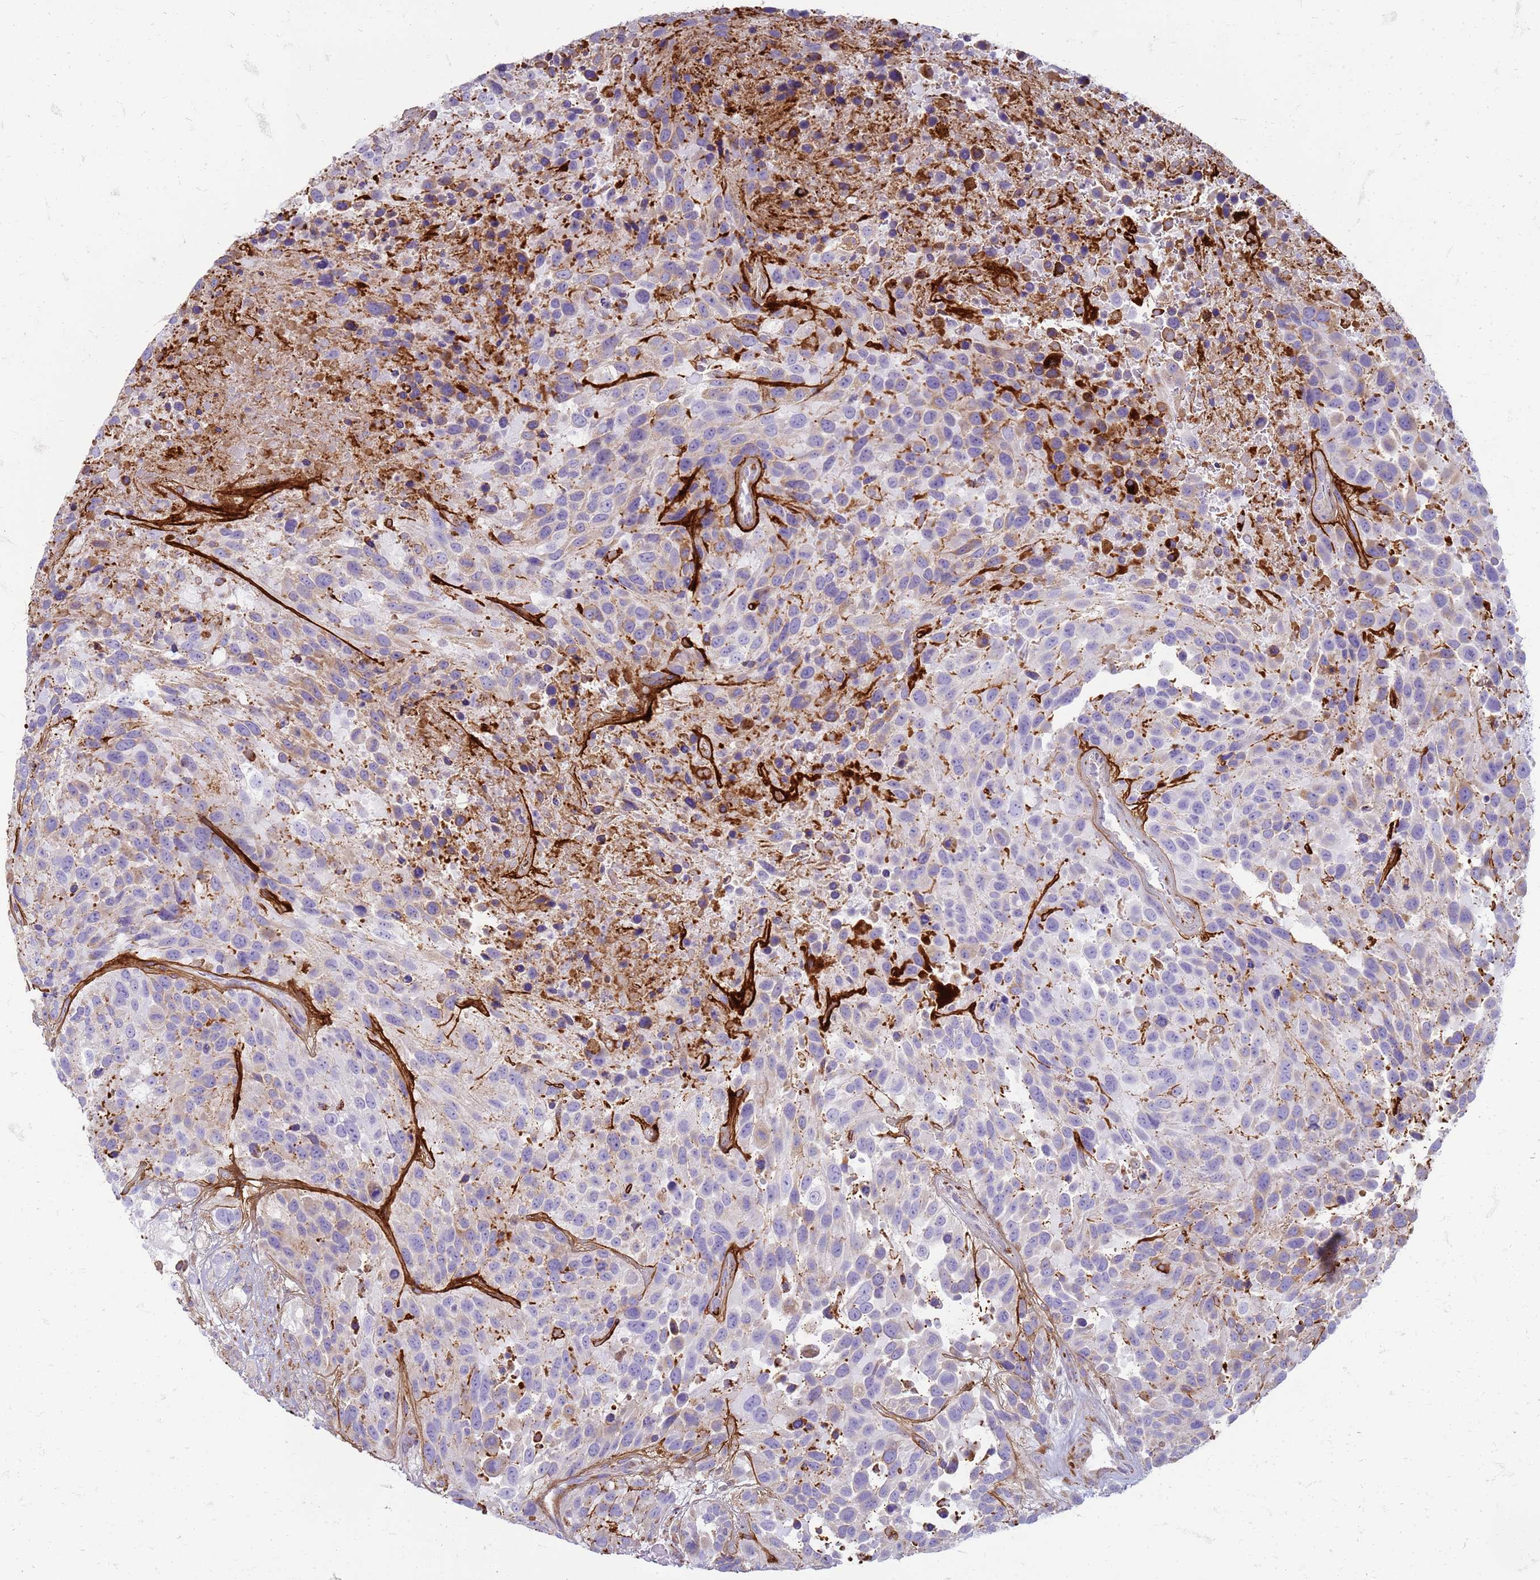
{"staining": {"intensity": "weak", "quantity": "<25%", "location": "cytoplasmic/membranous"}, "tissue": "urothelial cancer", "cell_type": "Tumor cells", "image_type": "cancer", "snomed": [{"axis": "morphology", "description": "Urothelial carcinoma, High grade"}, {"axis": "topography", "description": "Urinary bladder"}], "caption": "Tumor cells are negative for protein expression in human urothelial cancer.", "gene": "PDK3", "patient": {"sex": "female", "age": 70}}